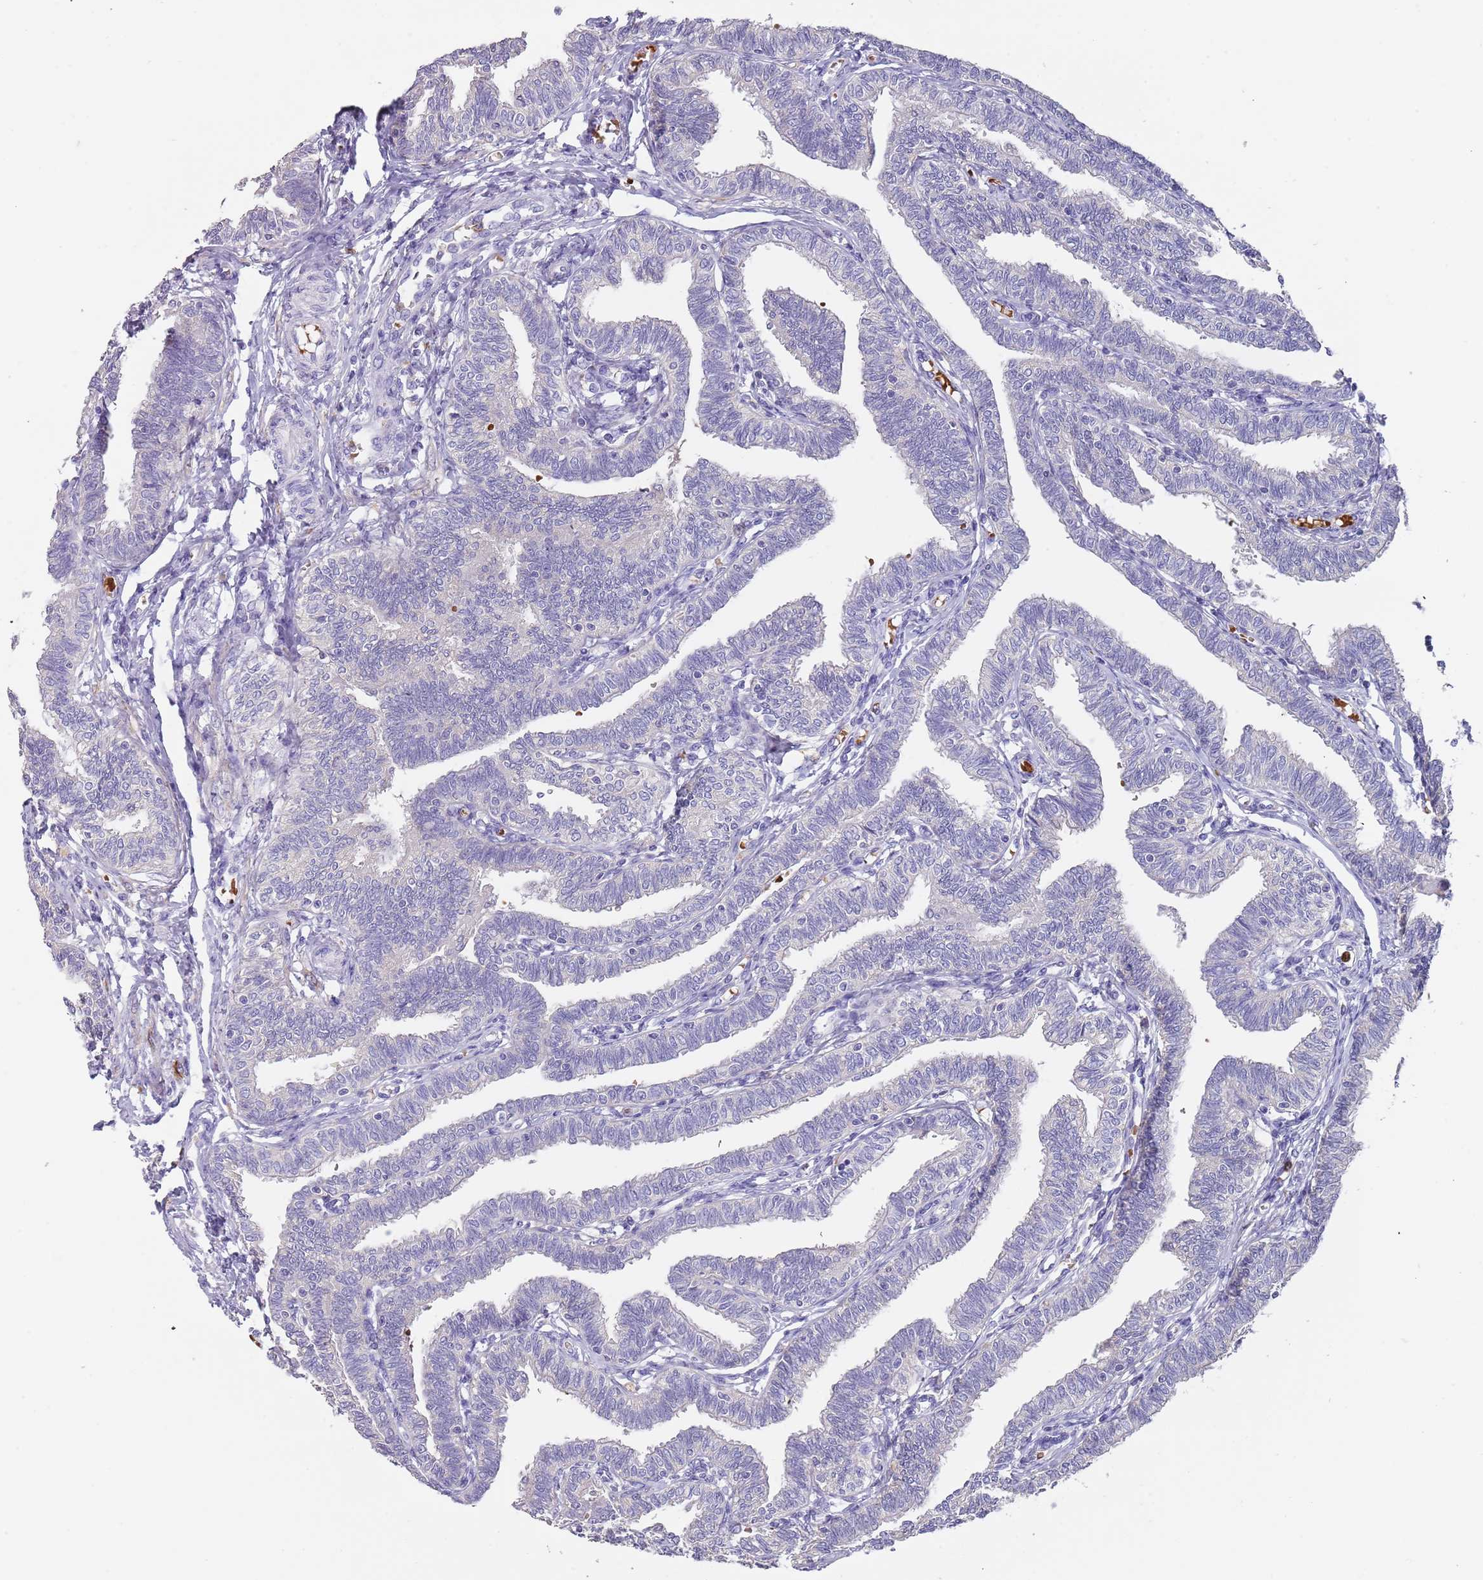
{"staining": {"intensity": "weak", "quantity": "<25%", "location": "cytoplasmic/membranous"}, "tissue": "fallopian tube", "cell_type": "Glandular cells", "image_type": "normal", "snomed": [{"axis": "morphology", "description": "Normal tissue, NOS"}, {"axis": "topography", "description": "Fallopian tube"}, {"axis": "topography", "description": "Ovary"}], "caption": "A high-resolution histopathology image shows immunohistochemistry staining of normal fallopian tube, which demonstrates no significant expression in glandular cells. (DAB (3,3'-diaminobenzidine) immunohistochemistry (IHC) visualized using brightfield microscopy, high magnification).", "gene": "TMEM251", "patient": {"sex": "female", "age": 23}}